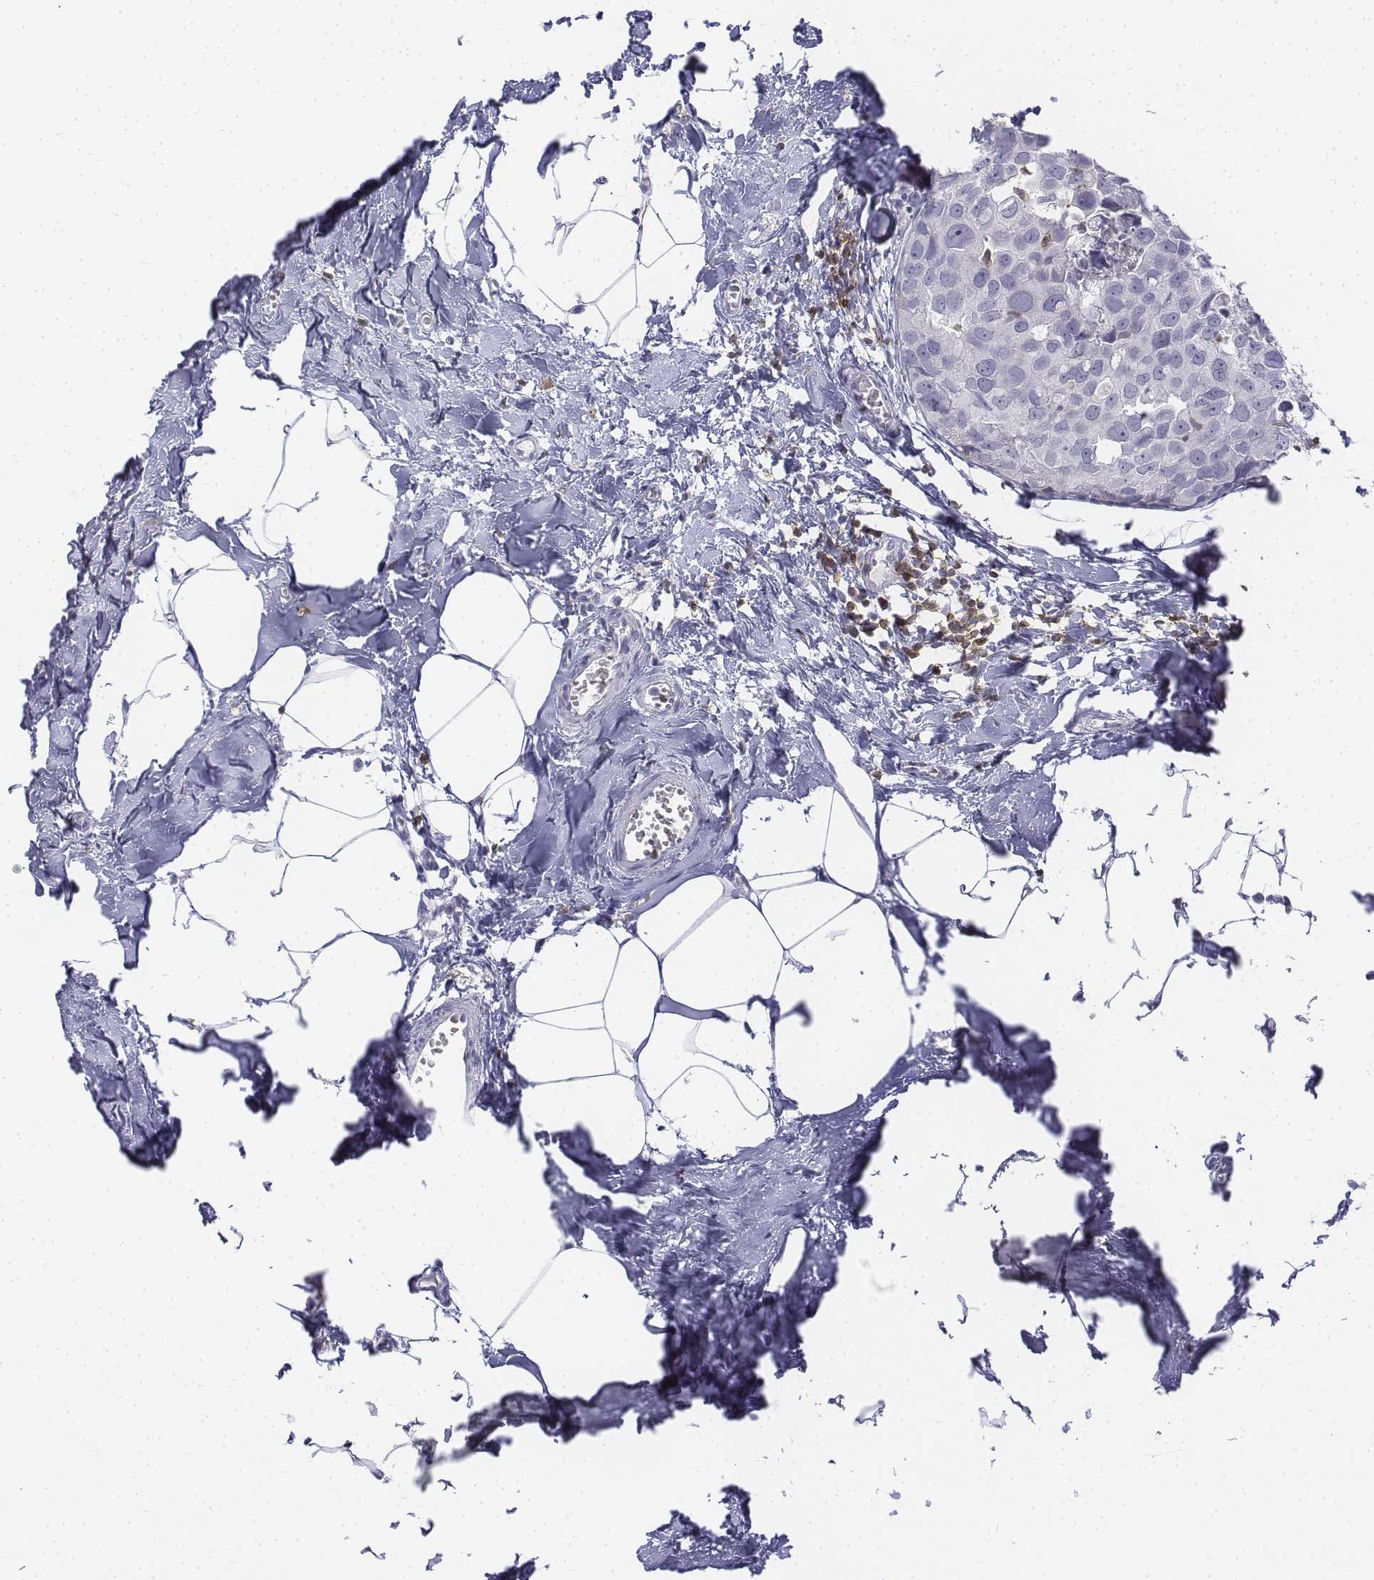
{"staining": {"intensity": "negative", "quantity": "none", "location": "none"}, "tissue": "breast cancer", "cell_type": "Tumor cells", "image_type": "cancer", "snomed": [{"axis": "morphology", "description": "Duct carcinoma"}, {"axis": "topography", "description": "Breast"}], "caption": "There is no significant positivity in tumor cells of breast infiltrating ductal carcinoma.", "gene": "CD3E", "patient": {"sex": "female", "age": 38}}